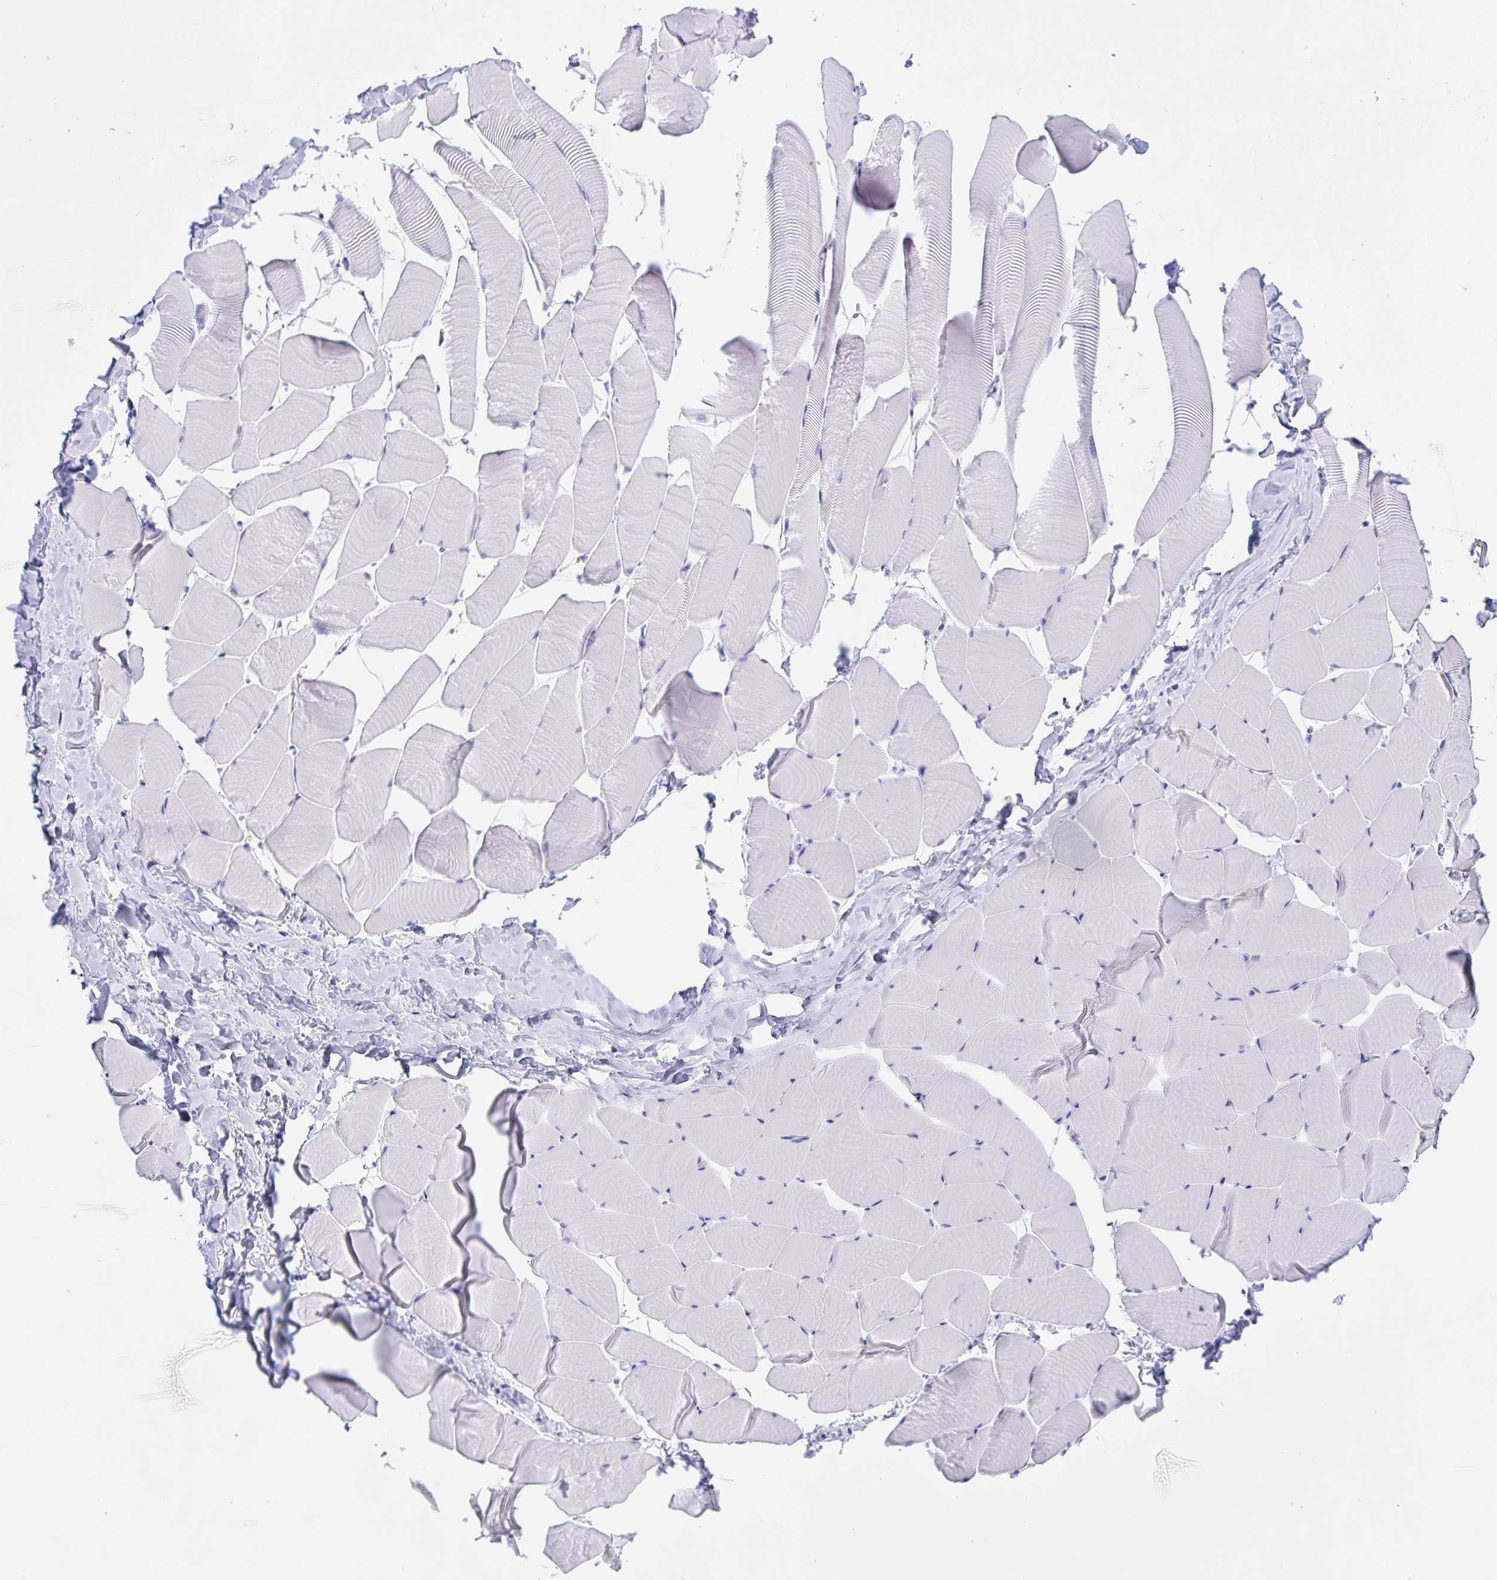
{"staining": {"intensity": "negative", "quantity": "none", "location": "none"}, "tissue": "skeletal muscle", "cell_type": "Myocytes", "image_type": "normal", "snomed": [{"axis": "morphology", "description": "Normal tissue, NOS"}, {"axis": "topography", "description": "Skeletal muscle"}], "caption": "An image of skeletal muscle stained for a protein shows no brown staining in myocytes. (Immunohistochemistry (ihc), brightfield microscopy, high magnification).", "gene": "ZNF850", "patient": {"sex": "male", "age": 25}}